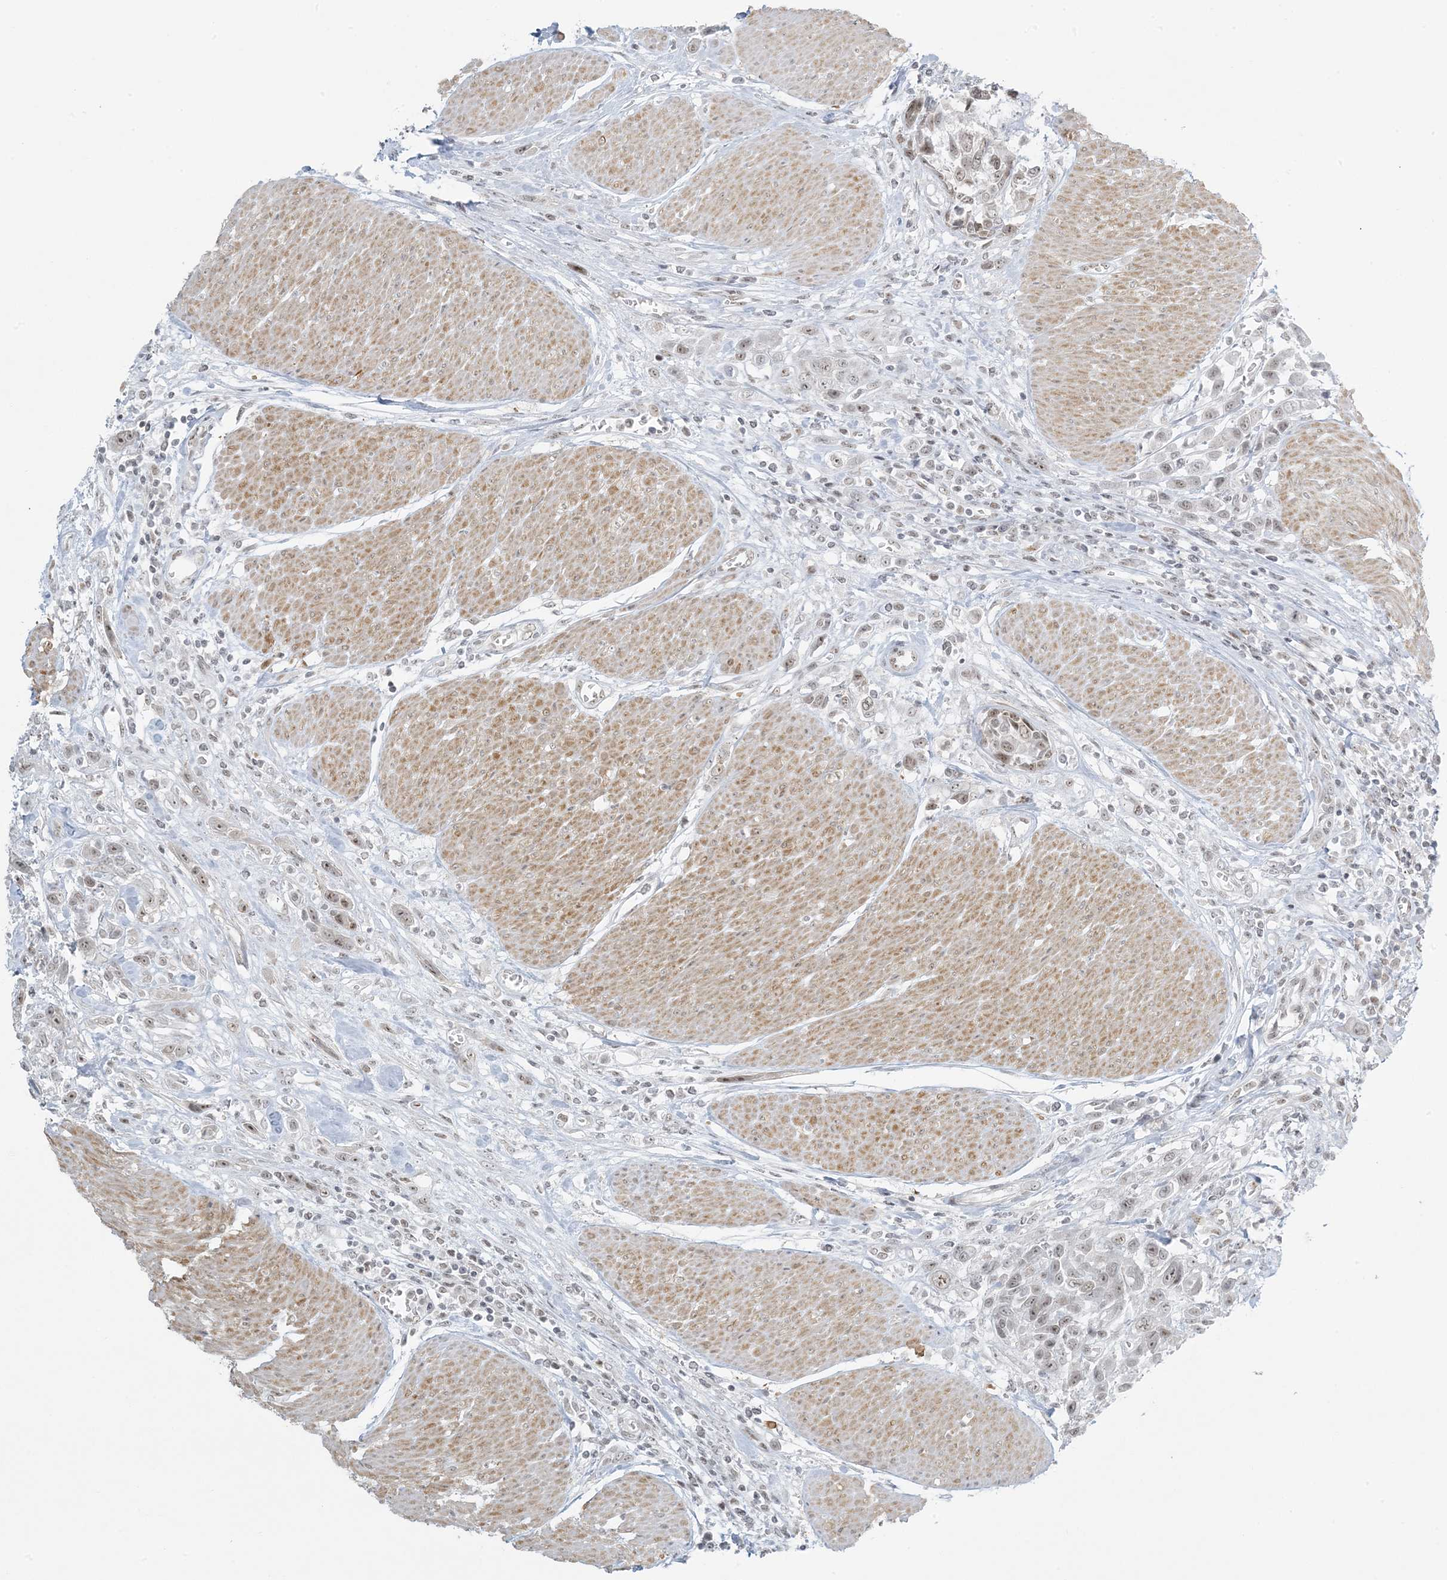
{"staining": {"intensity": "weak", "quantity": "25%-75%", "location": "nuclear"}, "tissue": "urothelial cancer", "cell_type": "Tumor cells", "image_type": "cancer", "snomed": [{"axis": "morphology", "description": "Urothelial carcinoma, High grade"}, {"axis": "topography", "description": "Urinary bladder"}], "caption": "Immunohistochemical staining of high-grade urothelial carcinoma displays low levels of weak nuclear staining in about 25%-75% of tumor cells.", "gene": "ZNF787", "patient": {"sex": "male", "age": 50}}